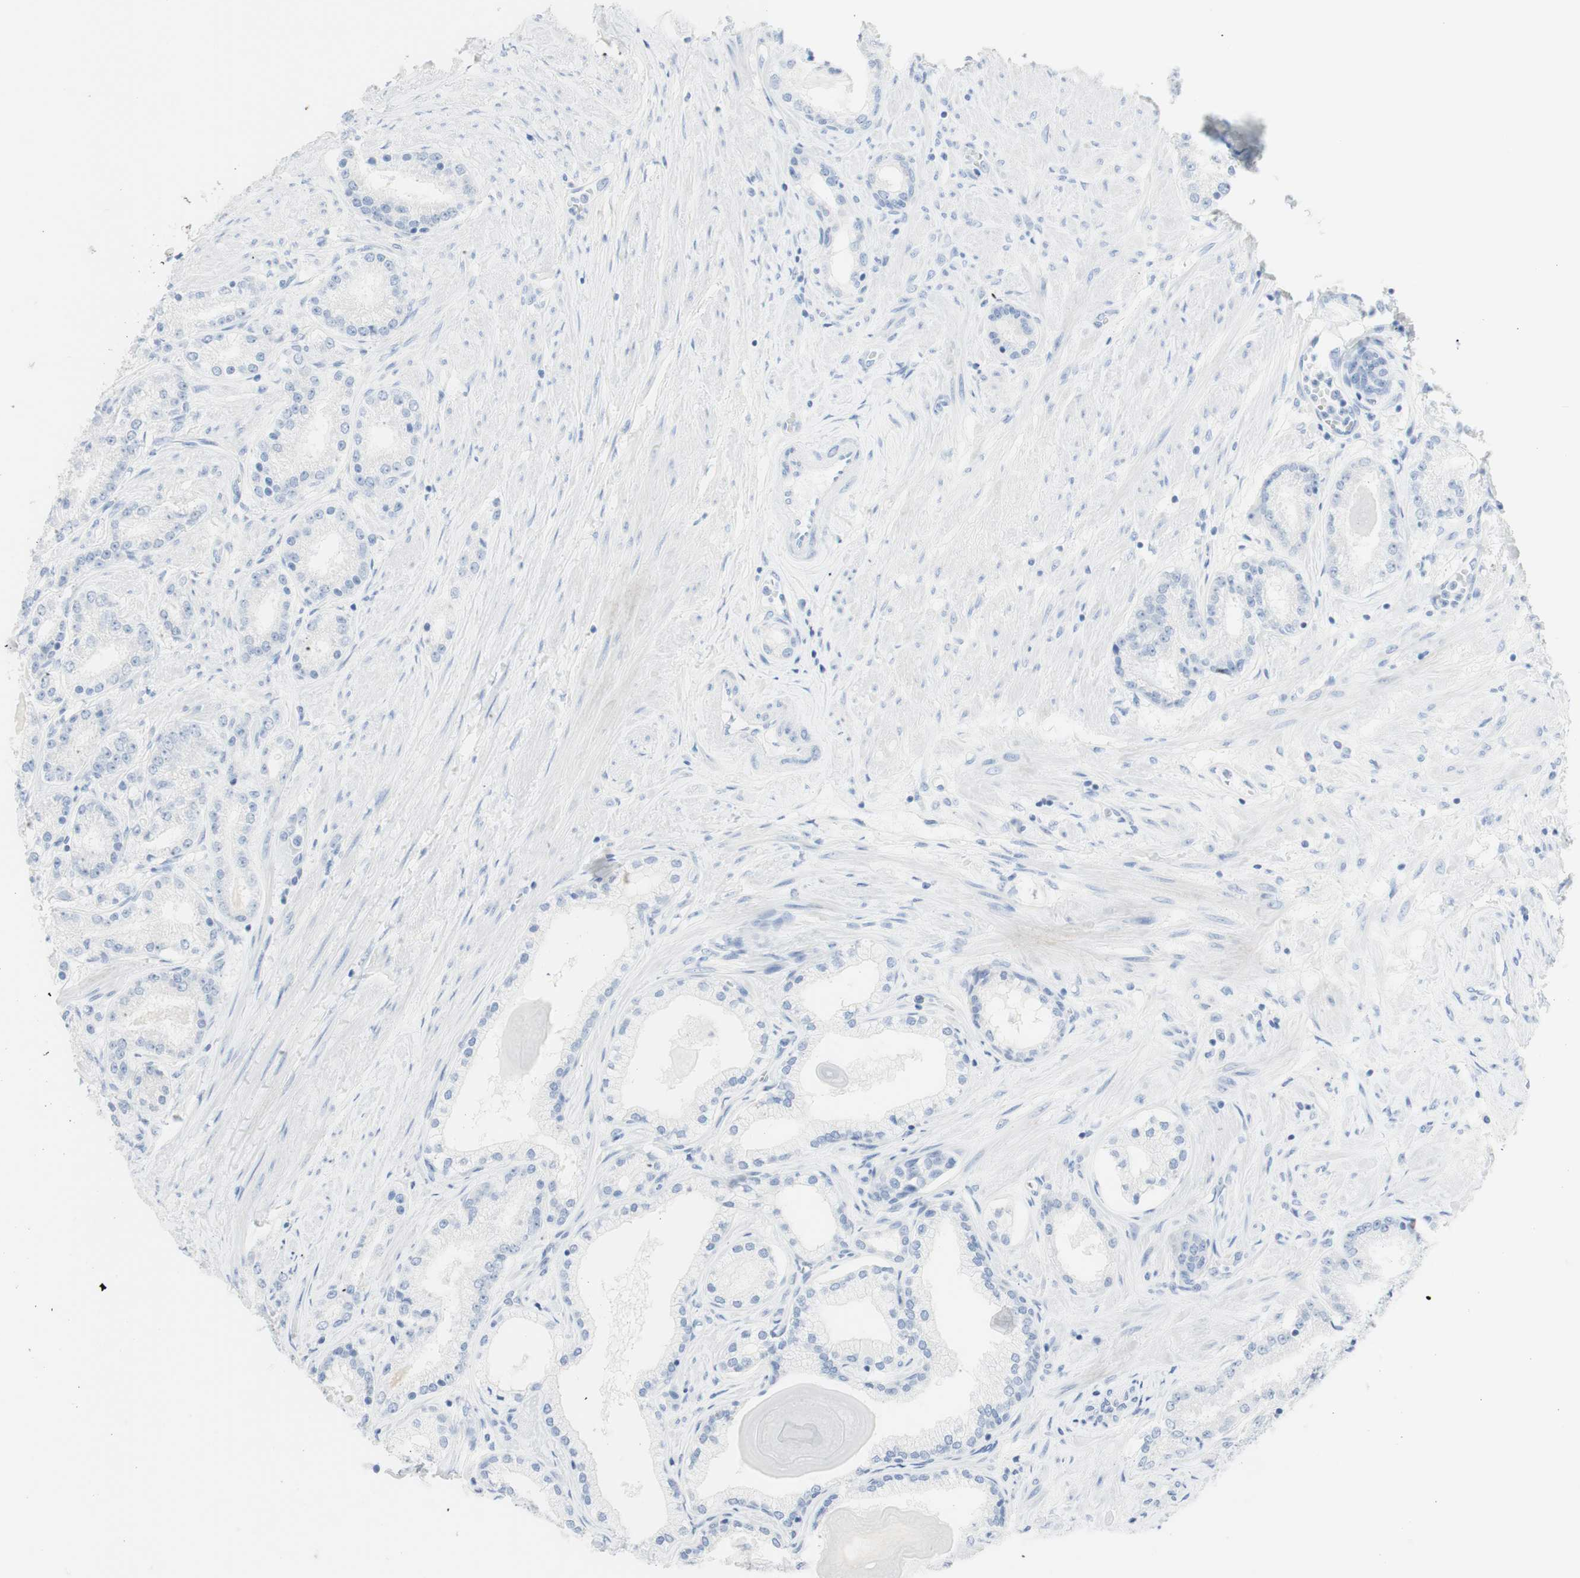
{"staining": {"intensity": "negative", "quantity": "none", "location": "none"}, "tissue": "prostate cancer", "cell_type": "Tumor cells", "image_type": "cancer", "snomed": [{"axis": "morphology", "description": "Adenocarcinoma, Low grade"}, {"axis": "topography", "description": "Prostate"}], "caption": "Prostate low-grade adenocarcinoma was stained to show a protein in brown. There is no significant staining in tumor cells.", "gene": "TPO", "patient": {"sex": "male", "age": 63}}